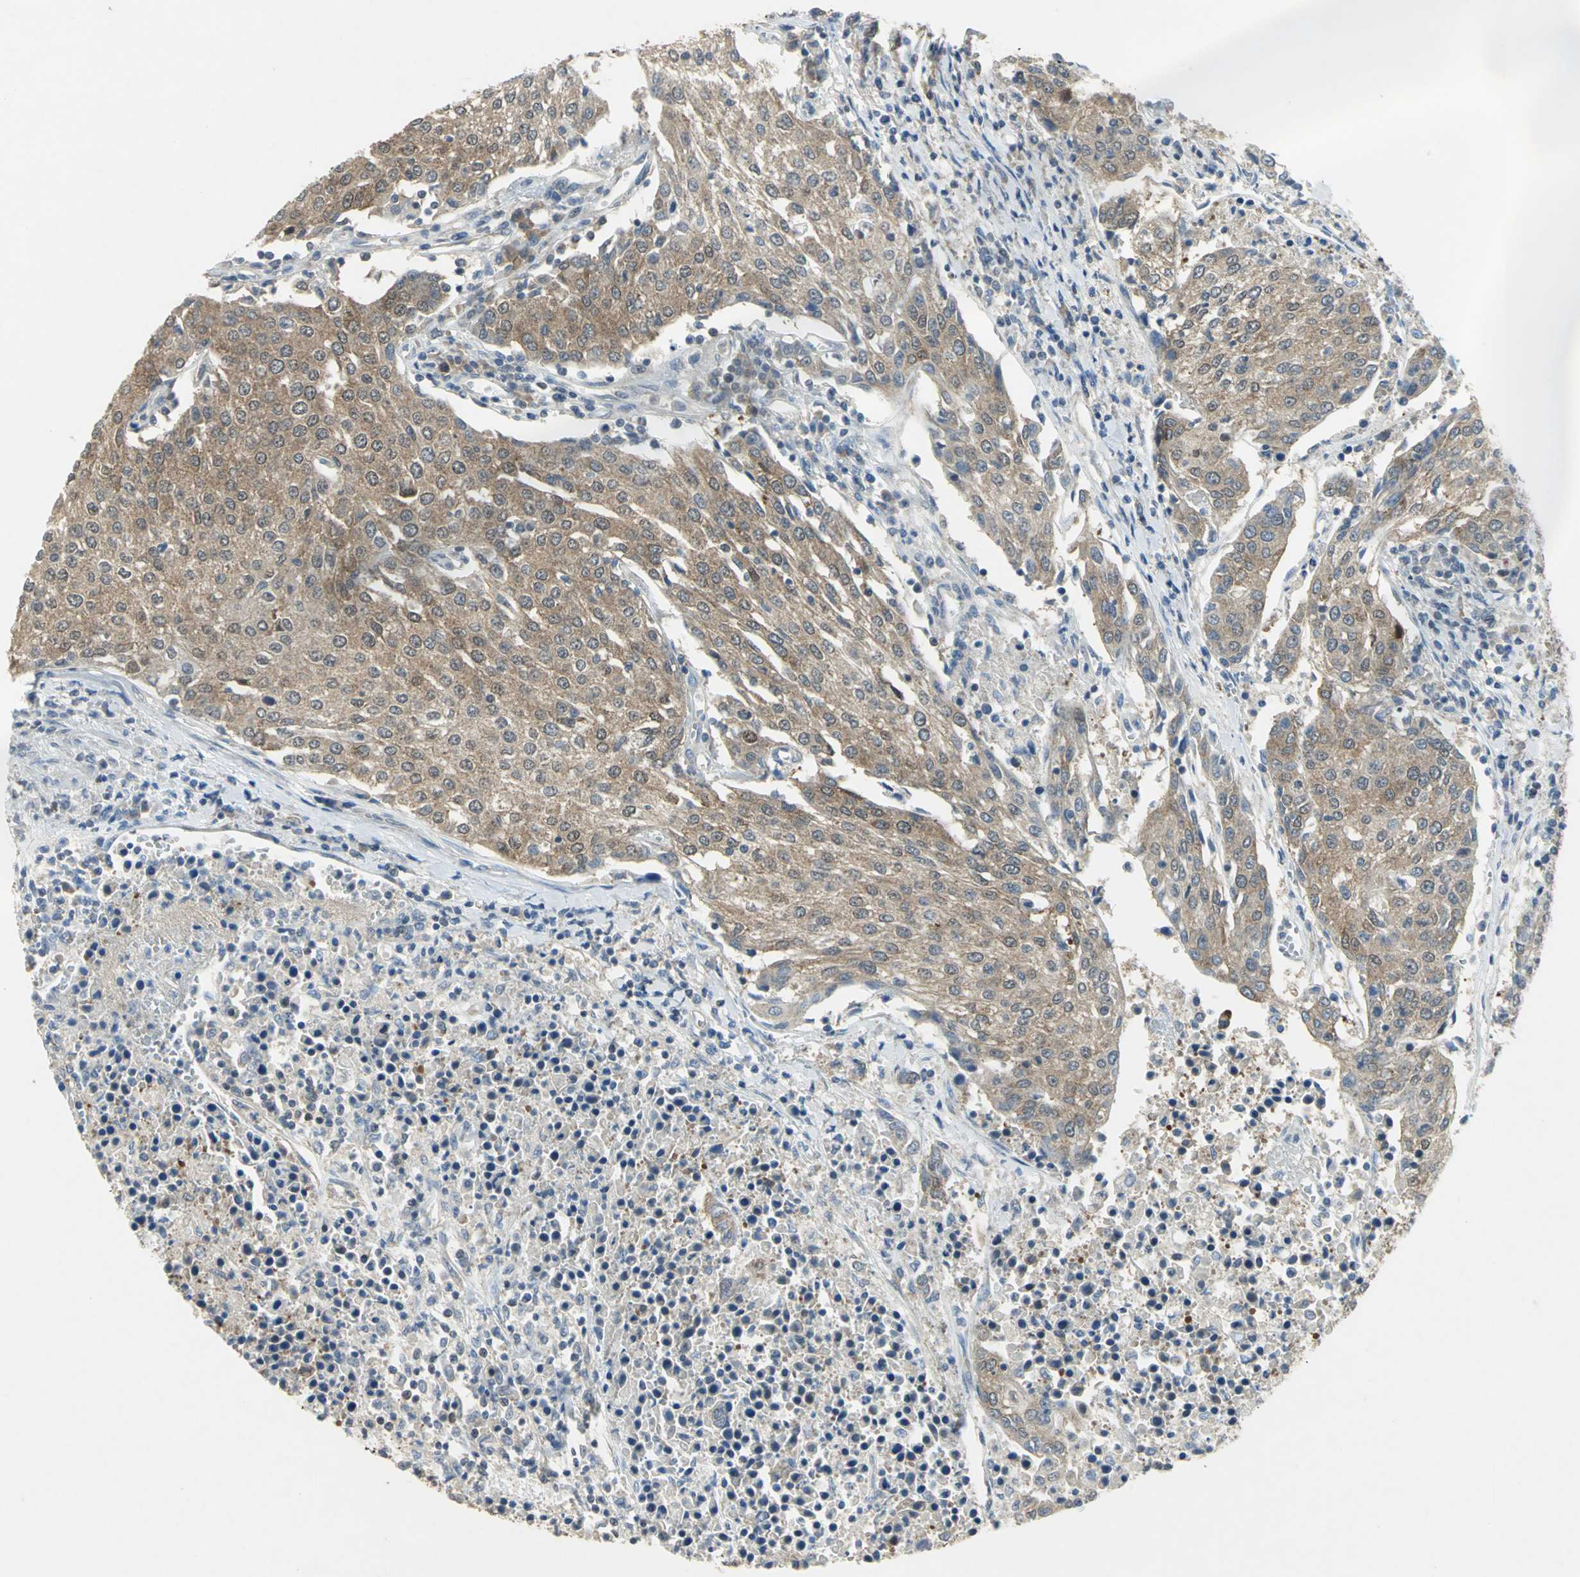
{"staining": {"intensity": "weak", "quantity": ">75%", "location": "cytoplasmic/membranous"}, "tissue": "urothelial cancer", "cell_type": "Tumor cells", "image_type": "cancer", "snomed": [{"axis": "morphology", "description": "Urothelial carcinoma, High grade"}, {"axis": "topography", "description": "Urinary bladder"}], "caption": "Immunohistochemical staining of human urothelial cancer shows weak cytoplasmic/membranous protein staining in about >75% of tumor cells.", "gene": "PPIA", "patient": {"sex": "female", "age": 85}}